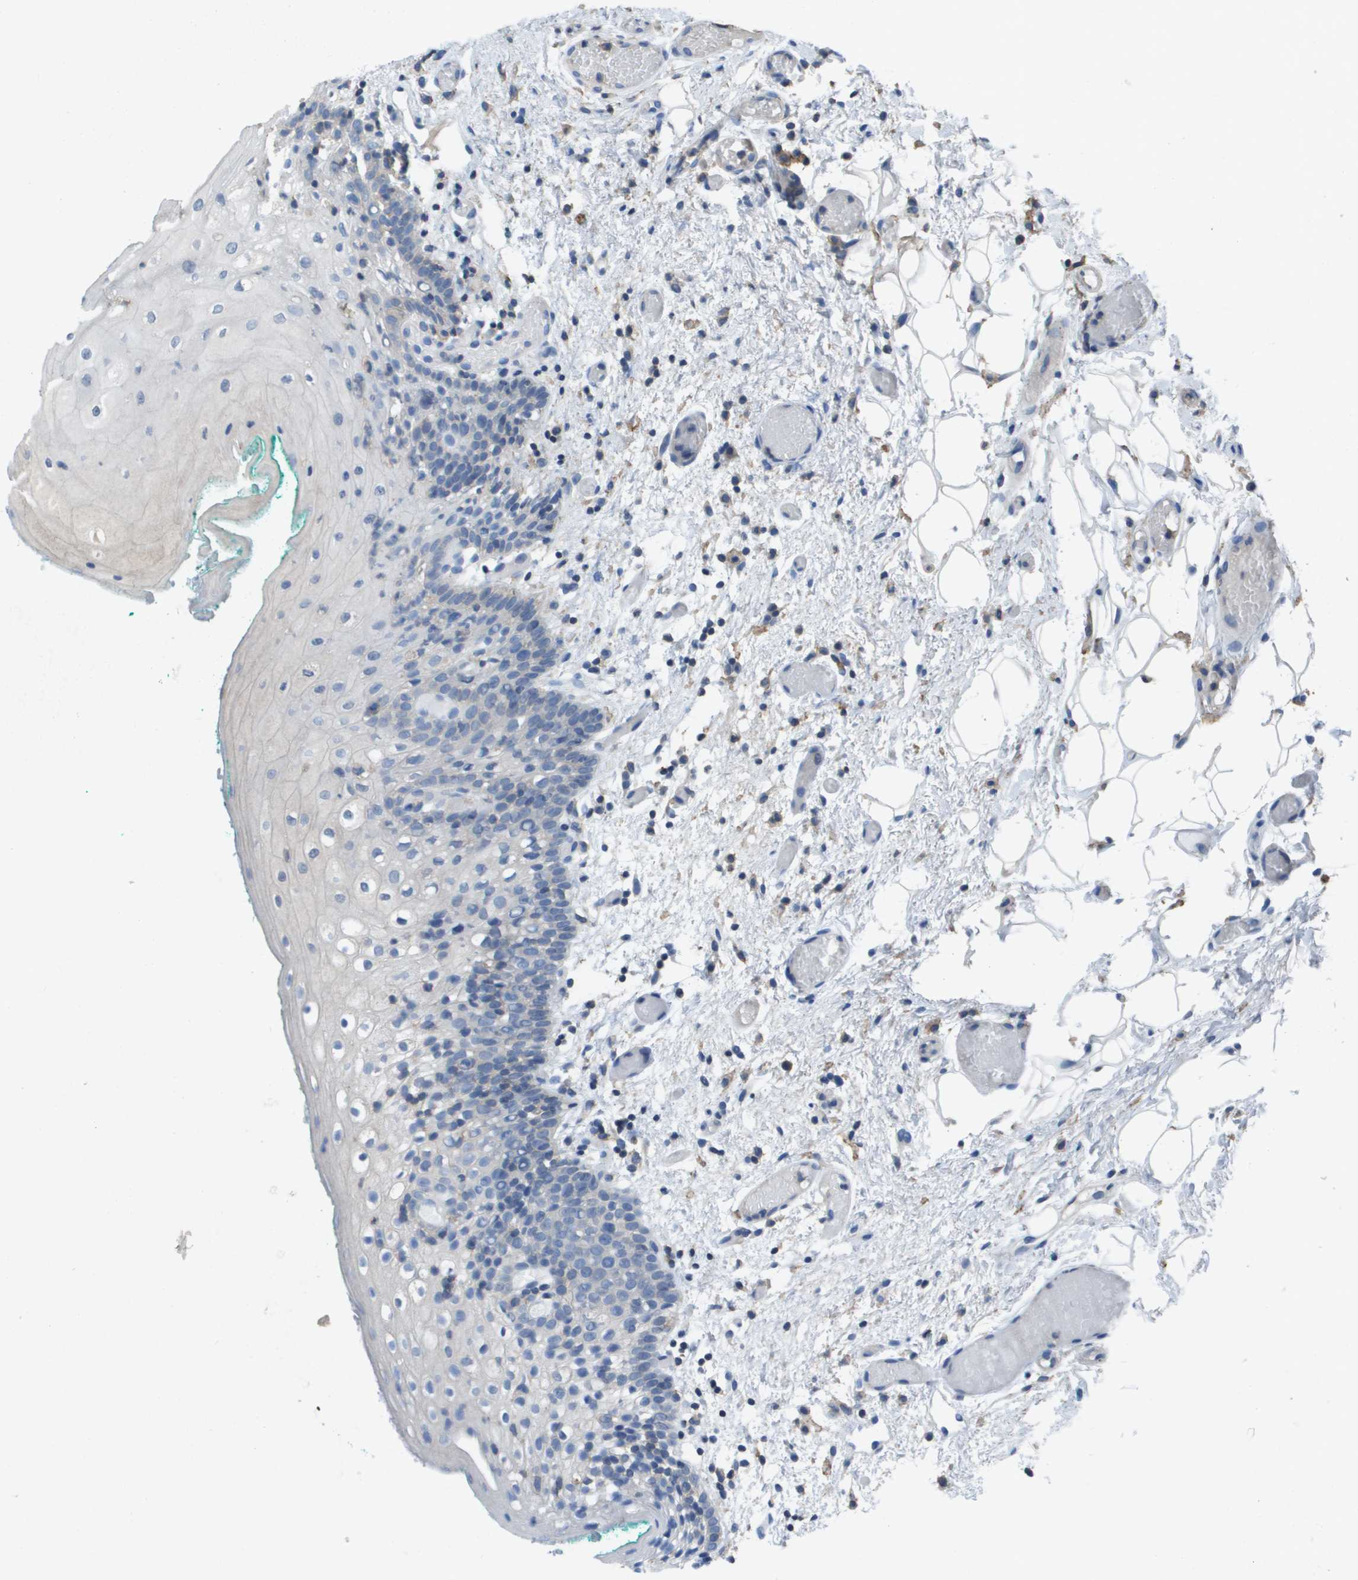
{"staining": {"intensity": "negative", "quantity": "none", "location": "none"}, "tissue": "oral mucosa", "cell_type": "Squamous epithelial cells", "image_type": "normal", "snomed": [{"axis": "morphology", "description": "Normal tissue, NOS"}, {"axis": "morphology", "description": "Squamous cell carcinoma, NOS"}, {"axis": "topography", "description": "Oral tissue"}, {"axis": "topography", "description": "Salivary gland"}, {"axis": "topography", "description": "Head-Neck"}], "caption": "This is an immunohistochemistry (IHC) histopathology image of benign human oral mucosa. There is no expression in squamous epithelial cells.", "gene": "CLCA4", "patient": {"sex": "female", "age": 62}}